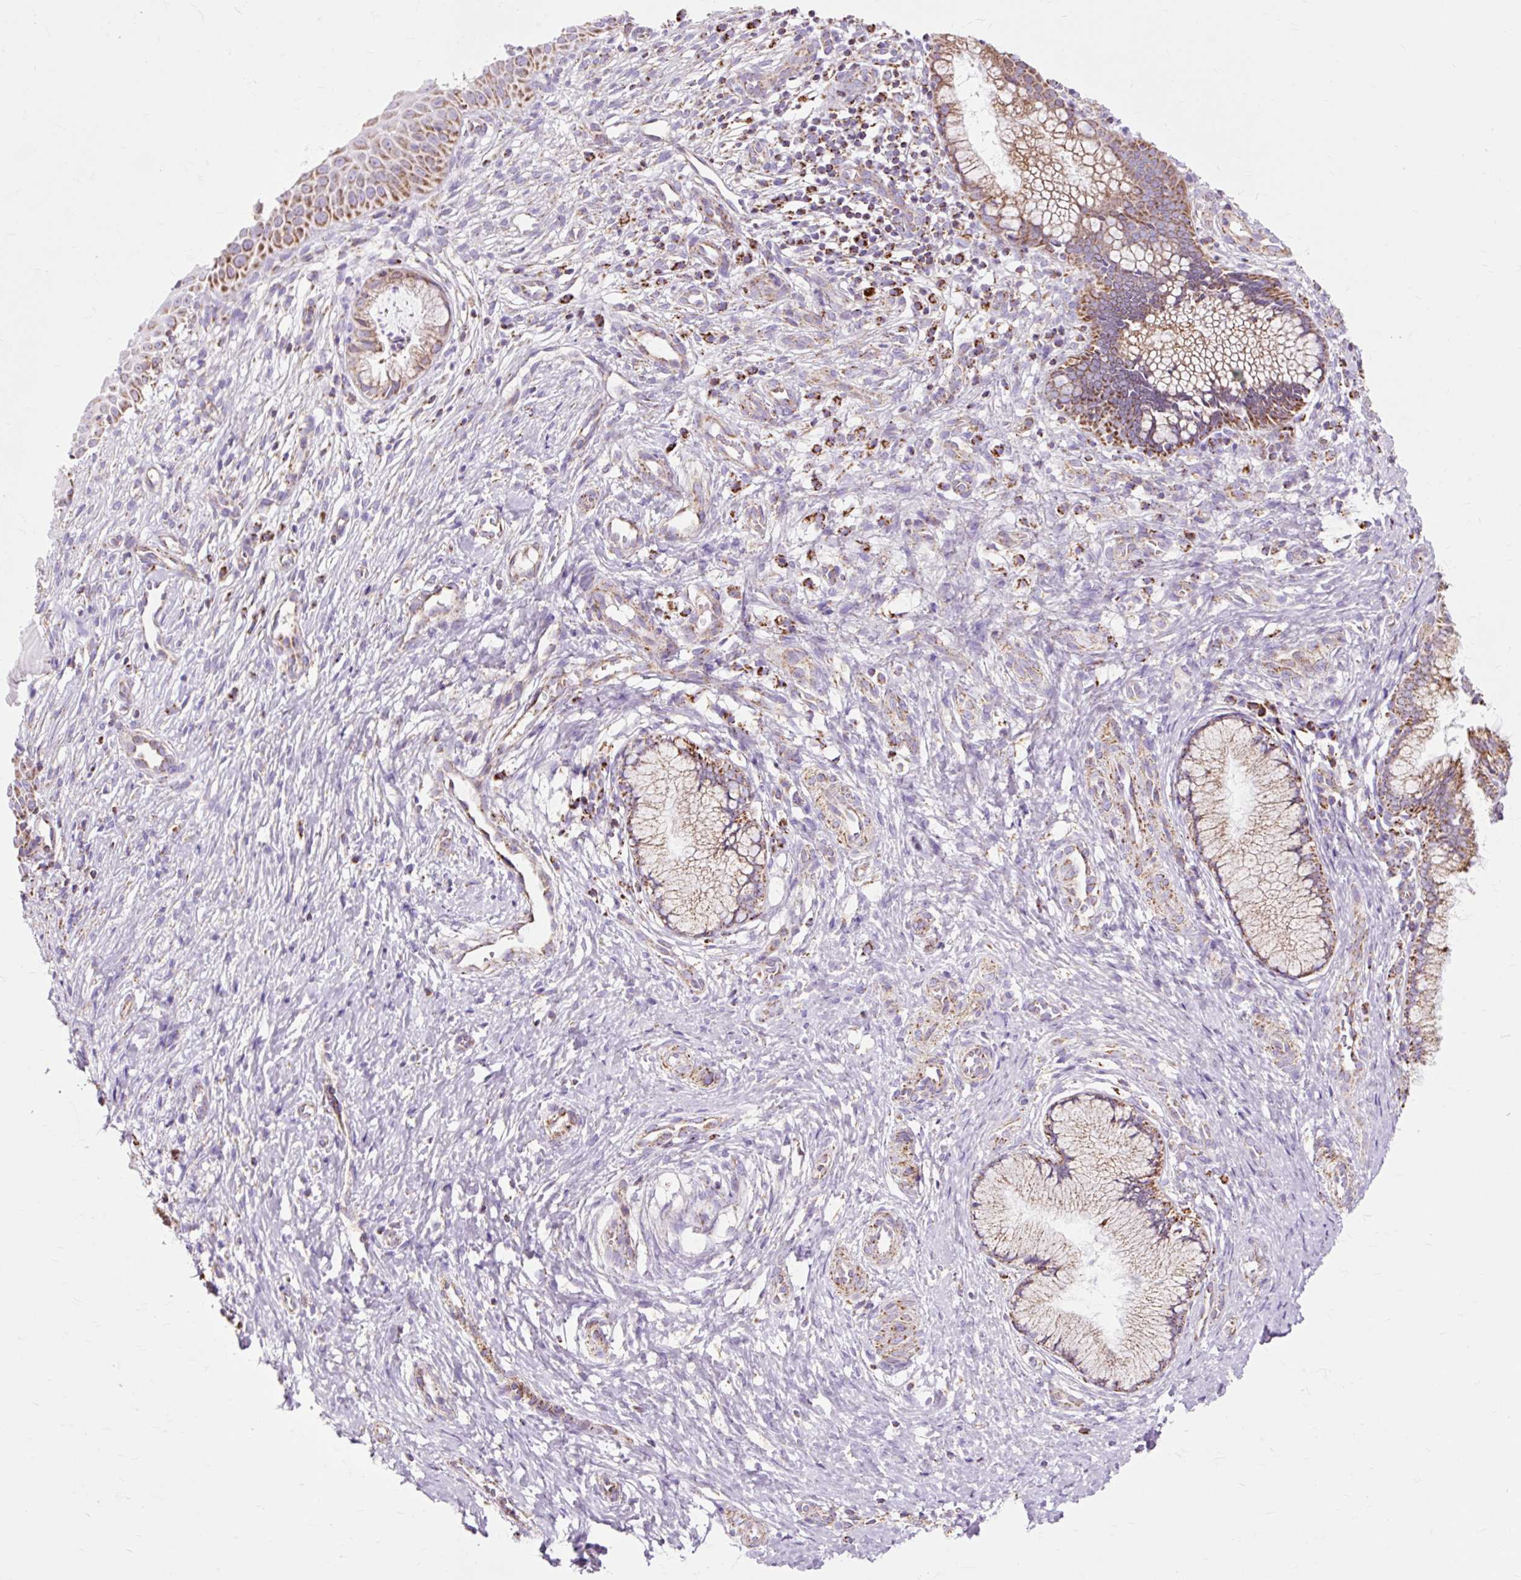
{"staining": {"intensity": "strong", "quantity": "25%-75%", "location": "cytoplasmic/membranous"}, "tissue": "cervix", "cell_type": "Glandular cells", "image_type": "normal", "snomed": [{"axis": "morphology", "description": "Normal tissue, NOS"}, {"axis": "topography", "description": "Cervix"}], "caption": "Immunohistochemical staining of benign cervix exhibits high levels of strong cytoplasmic/membranous staining in approximately 25%-75% of glandular cells.", "gene": "DLAT", "patient": {"sex": "female", "age": 36}}